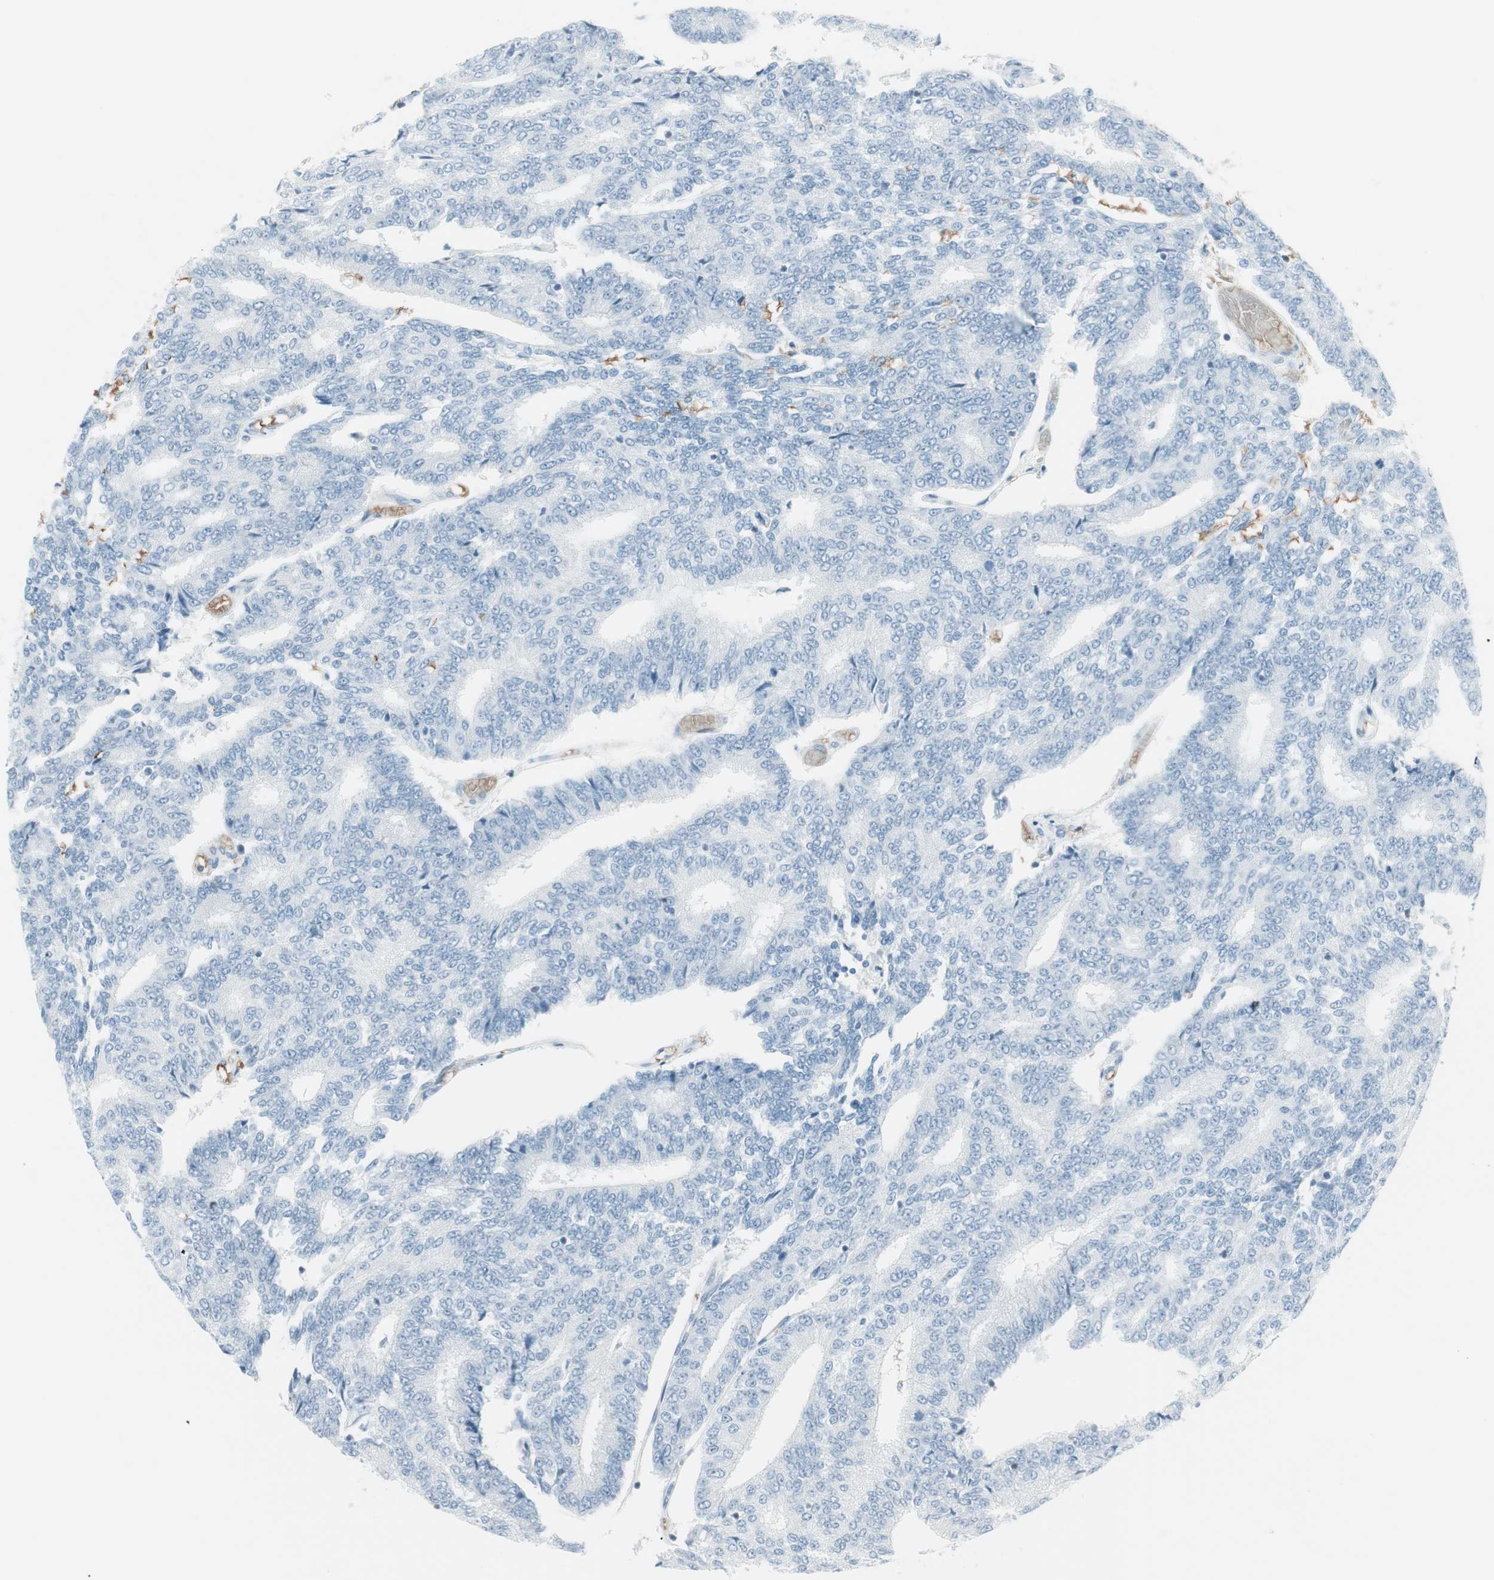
{"staining": {"intensity": "negative", "quantity": "none", "location": "none"}, "tissue": "prostate cancer", "cell_type": "Tumor cells", "image_type": "cancer", "snomed": [{"axis": "morphology", "description": "Adenocarcinoma, High grade"}, {"axis": "topography", "description": "Prostate"}], "caption": "DAB immunohistochemical staining of human prostate cancer (high-grade adenocarcinoma) exhibits no significant expression in tumor cells.", "gene": "MAP4K1", "patient": {"sex": "male", "age": 55}}